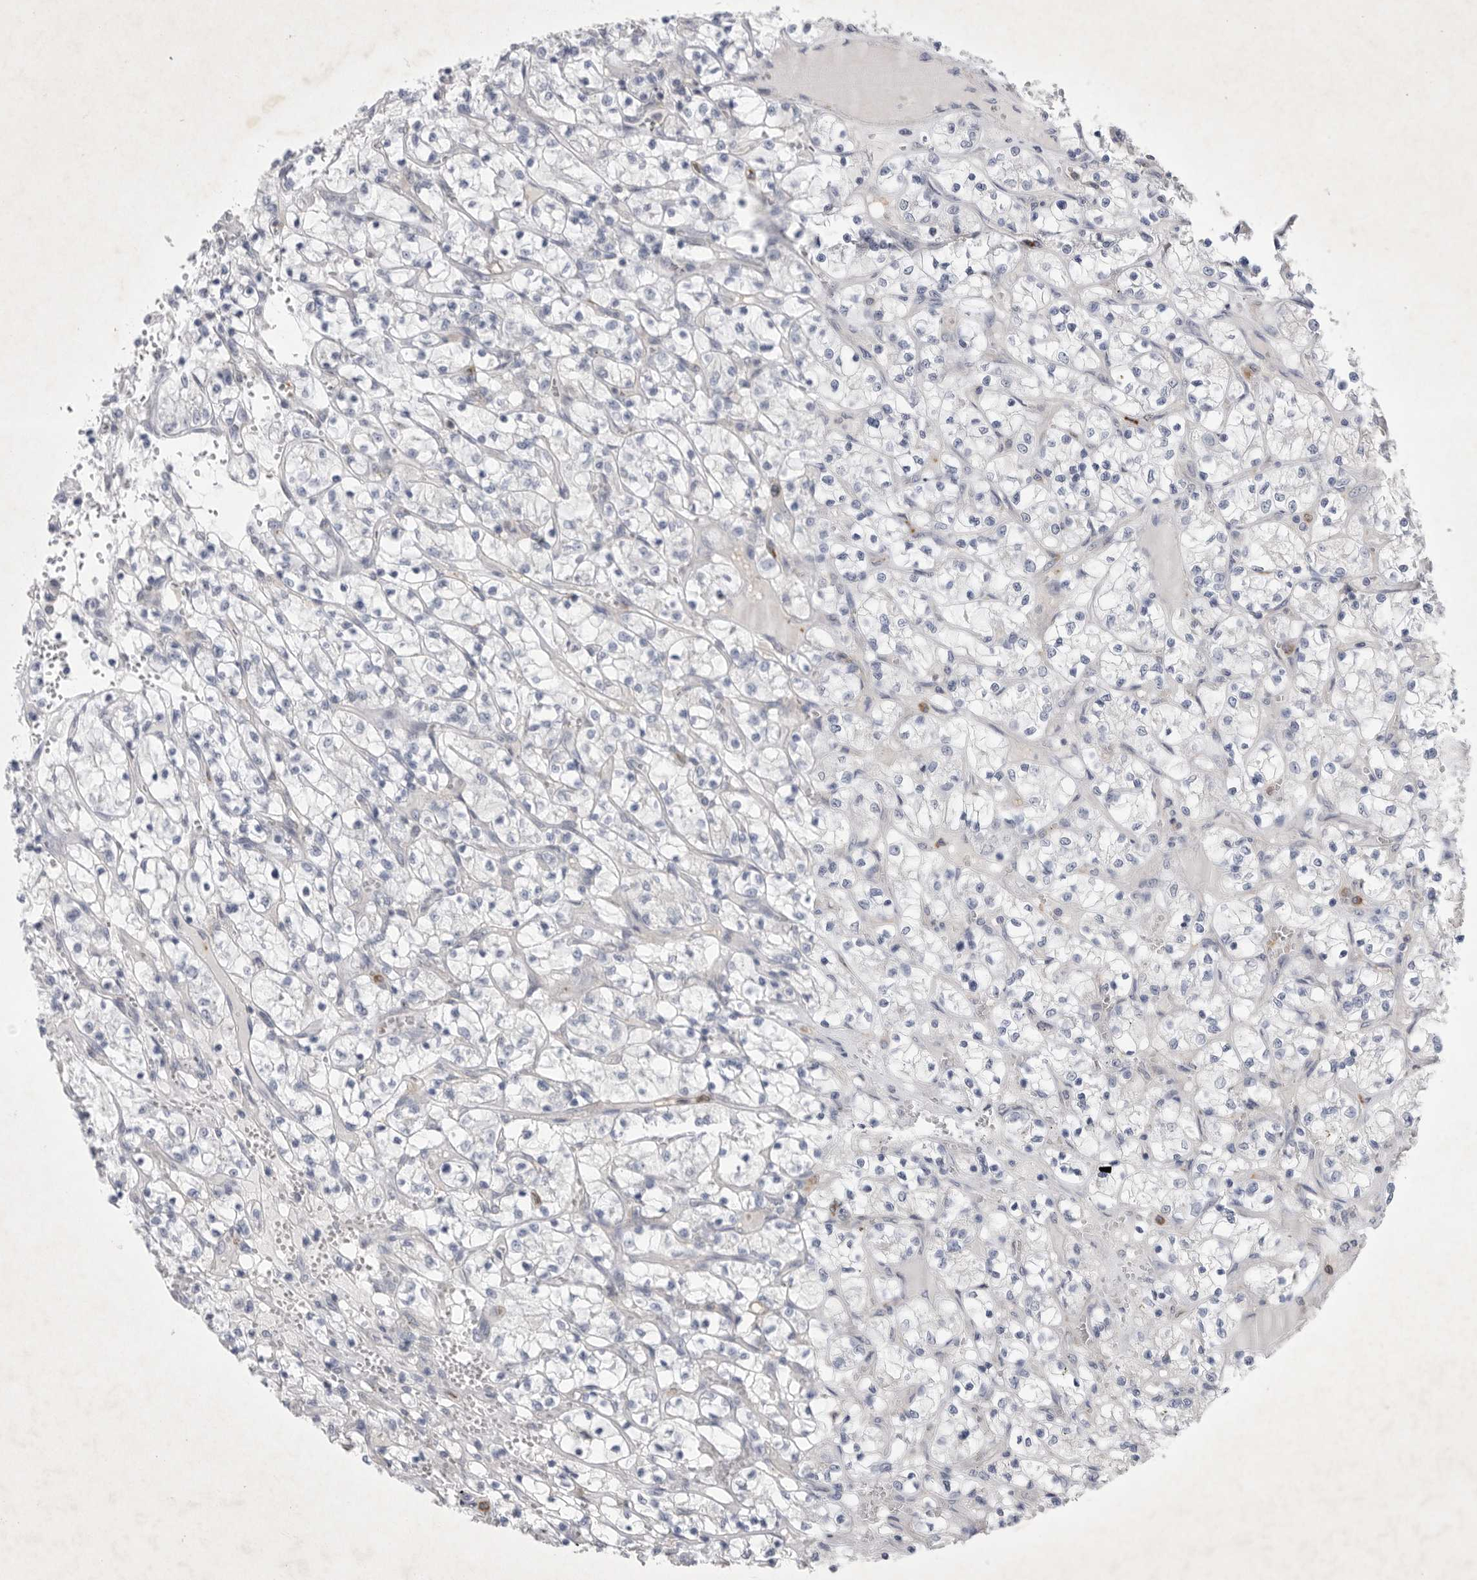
{"staining": {"intensity": "negative", "quantity": "none", "location": "none"}, "tissue": "renal cancer", "cell_type": "Tumor cells", "image_type": "cancer", "snomed": [{"axis": "morphology", "description": "Adenocarcinoma, NOS"}, {"axis": "topography", "description": "Kidney"}], "caption": "Tumor cells are negative for brown protein staining in adenocarcinoma (renal). (Brightfield microscopy of DAB (3,3'-diaminobenzidine) IHC at high magnification).", "gene": "SIGLEC10", "patient": {"sex": "female", "age": 69}}